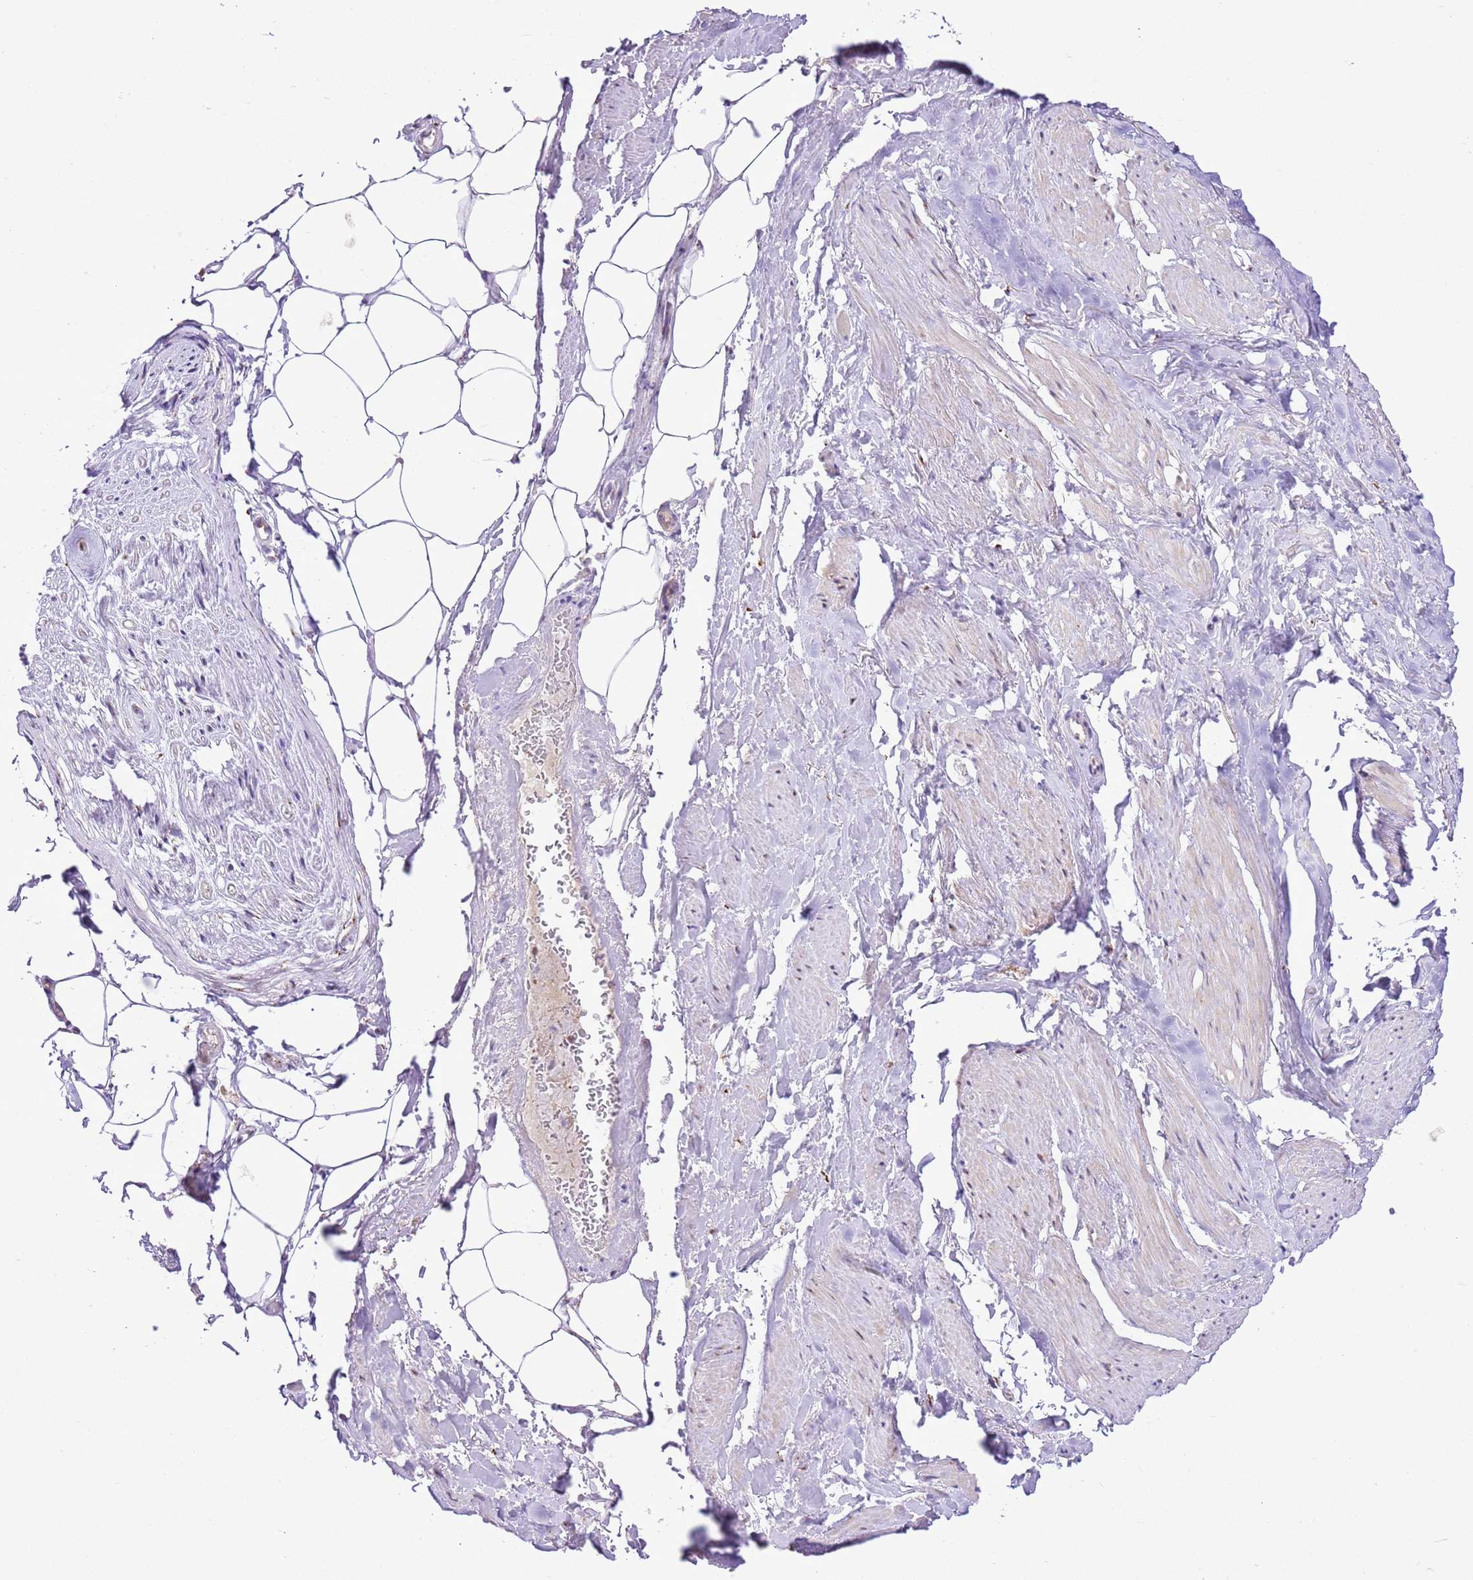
{"staining": {"intensity": "negative", "quantity": "none", "location": "none"}, "tissue": "adipose tissue", "cell_type": "Adipocytes", "image_type": "normal", "snomed": [{"axis": "morphology", "description": "Normal tissue, NOS"}, {"axis": "morphology", "description": "Adenocarcinoma, Low grade"}, {"axis": "topography", "description": "Prostate"}, {"axis": "topography", "description": "Peripheral nerve tissue"}], "caption": "The micrograph reveals no staining of adipocytes in normal adipose tissue. The staining was performed using DAB (3,3'-diaminobenzidine) to visualize the protein expression in brown, while the nuclei were stained in blue with hematoxylin (Magnification: 20x).", "gene": "NACC2", "patient": {"sex": "male", "age": 63}}